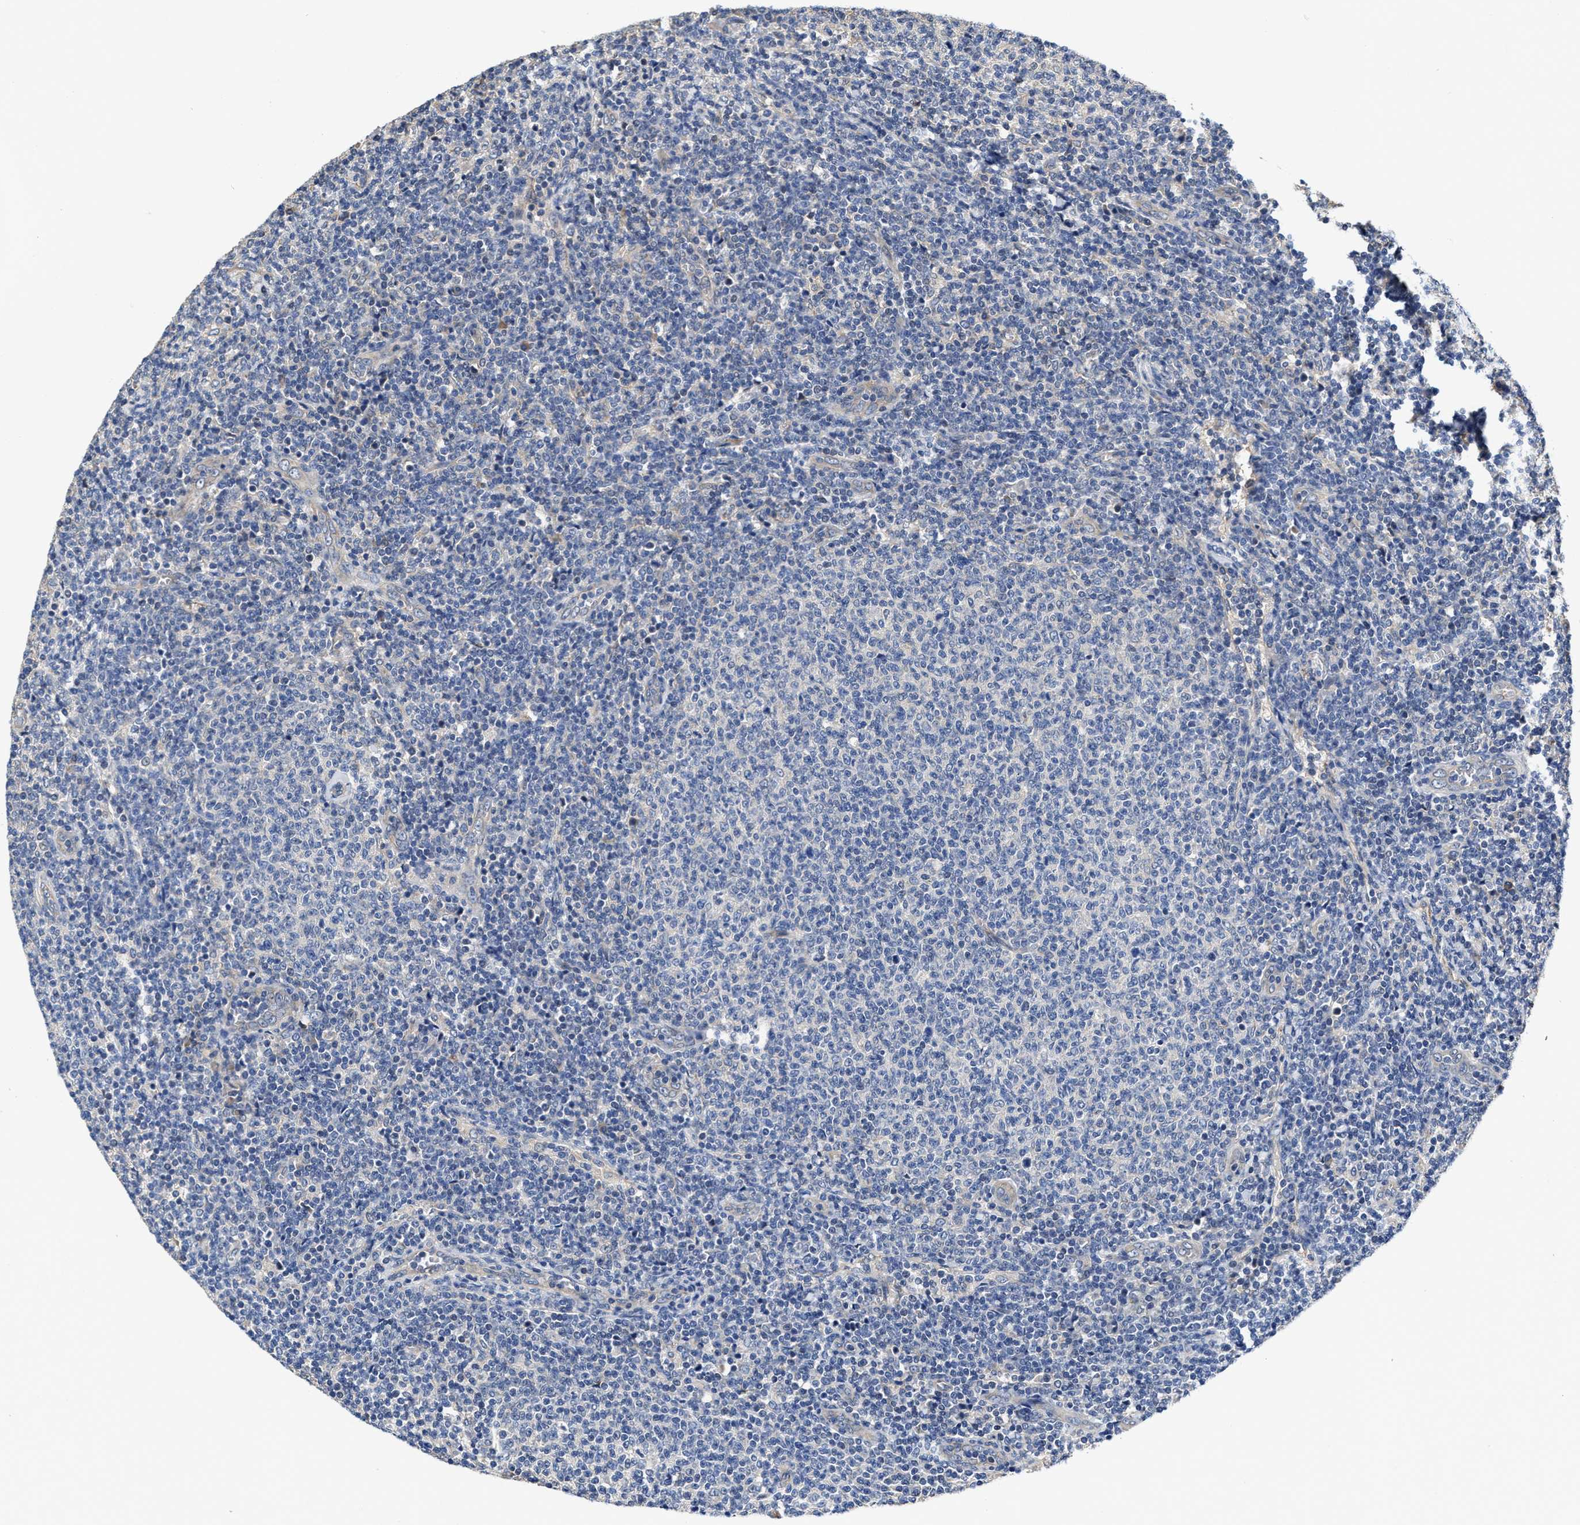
{"staining": {"intensity": "negative", "quantity": "none", "location": "none"}, "tissue": "lymphoma", "cell_type": "Tumor cells", "image_type": "cancer", "snomed": [{"axis": "morphology", "description": "Malignant lymphoma, non-Hodgkin's type, Low grade"}, {"axis": "topography", "description": "Lymph node"}], "caption": "The IHC micrograph has no significant expression in tumor cells of low-grade malignant lymphoma, non-Hodgkin's type tissue.", "gene": "TRAF6", "patient": {"sex": "male", "age": 66}}